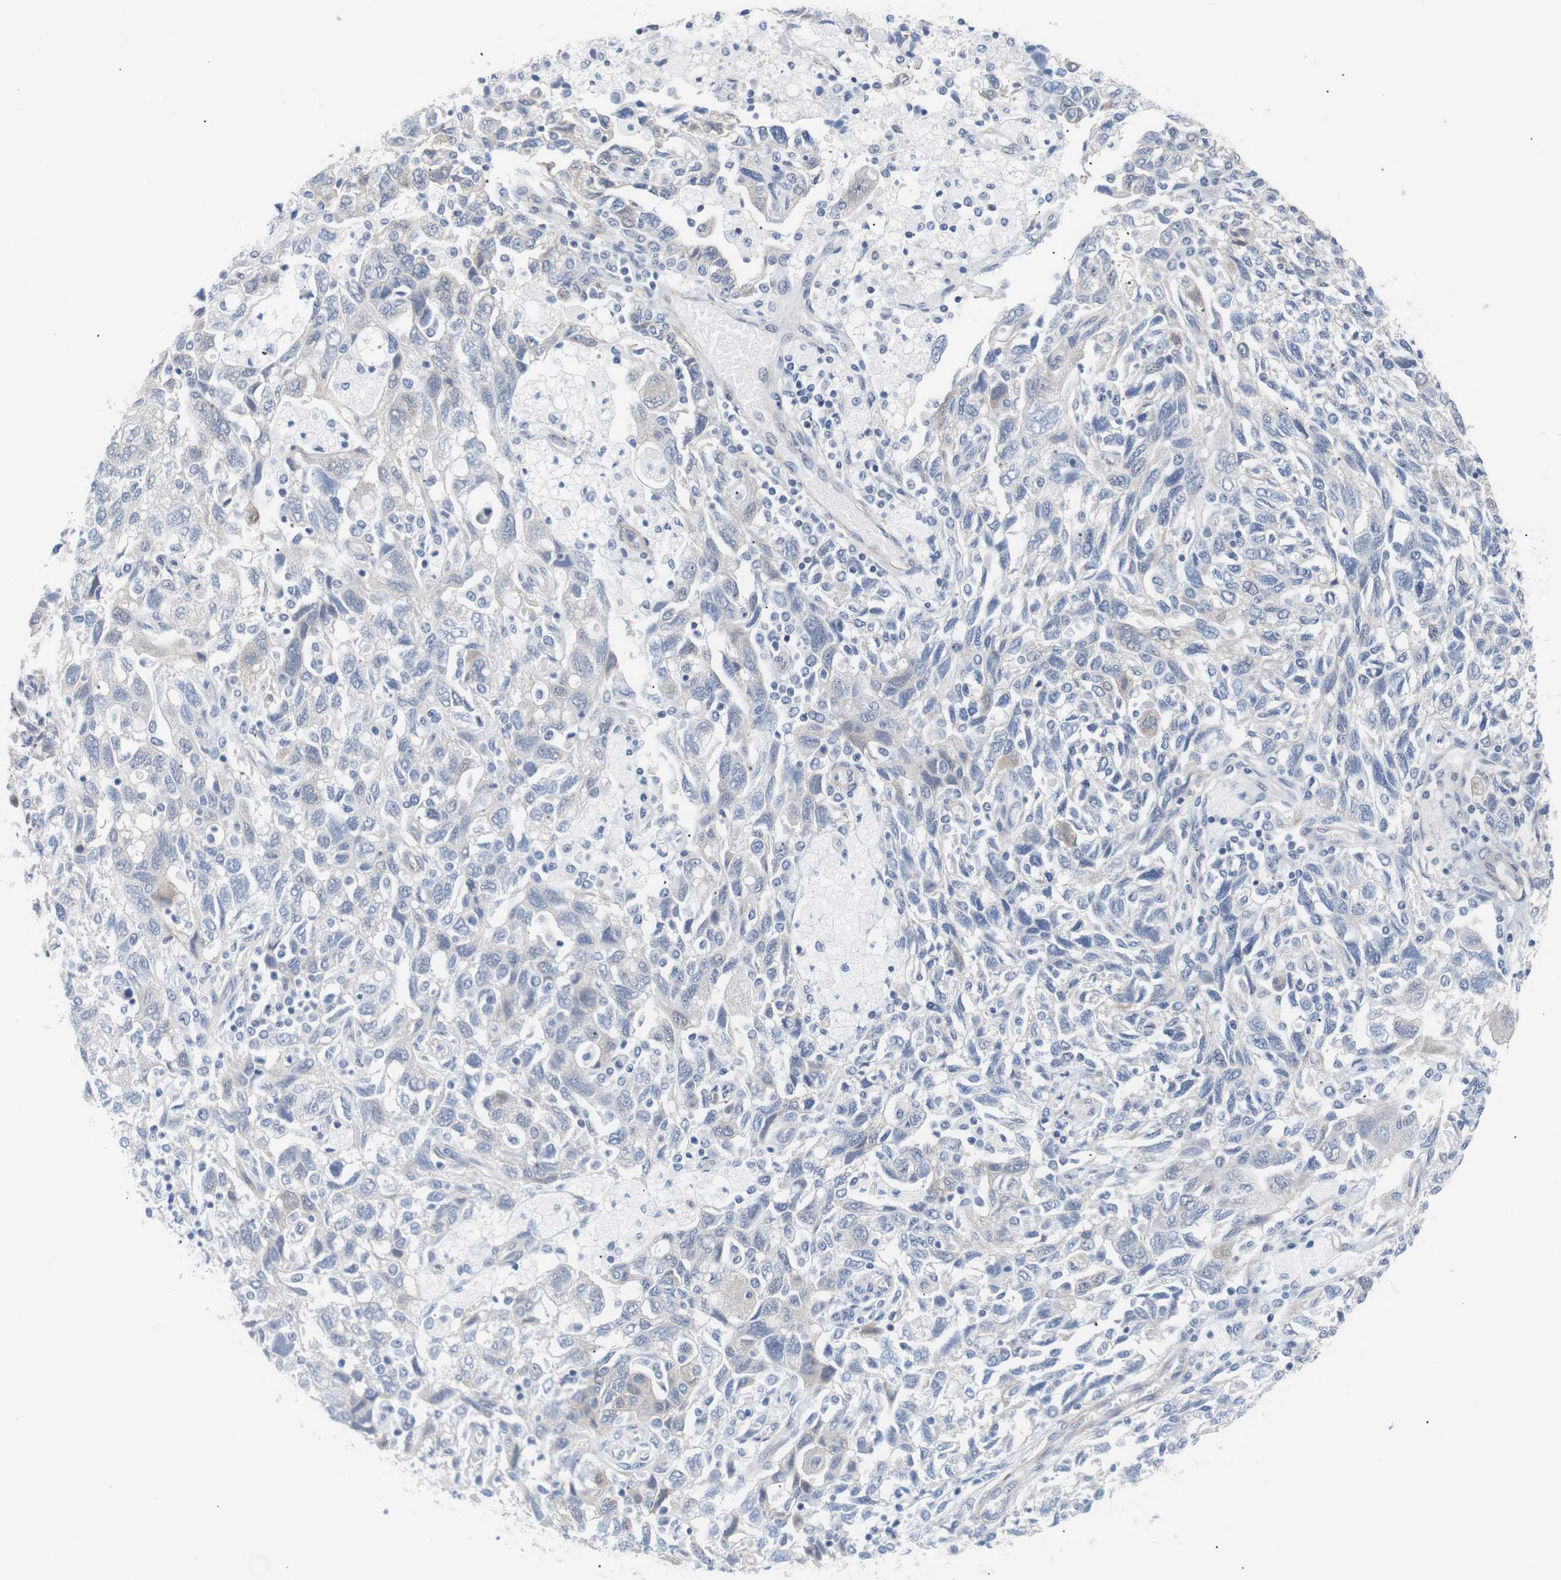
{"staining": {"intensity": "weak", "quantity": "<25%", "location": "cytoplasmic/membranous"}, "tissue": "ovarian cancer", "cell_type": "Tumor cells", "image_type": "cancer", "snomed": [{"axis": "morphology", "description": "Carcinoma, NOS"}, {"axis": "morphology", "description": "Cystadenocarcinoma, serous, NOS"}, {"axis": "topography", "description": "Ovary"}], "caption": "Ovarian cancer (serous cystadenocarcinoma) was stained to show a protein in brown. There is no significant positivity in tumor cells. (DAB (3,3'-diaminobenzidine) immunohistochemistry, high magnification).", "gene": "STMN3", "patient": {"sex": "female", "age": 69}}